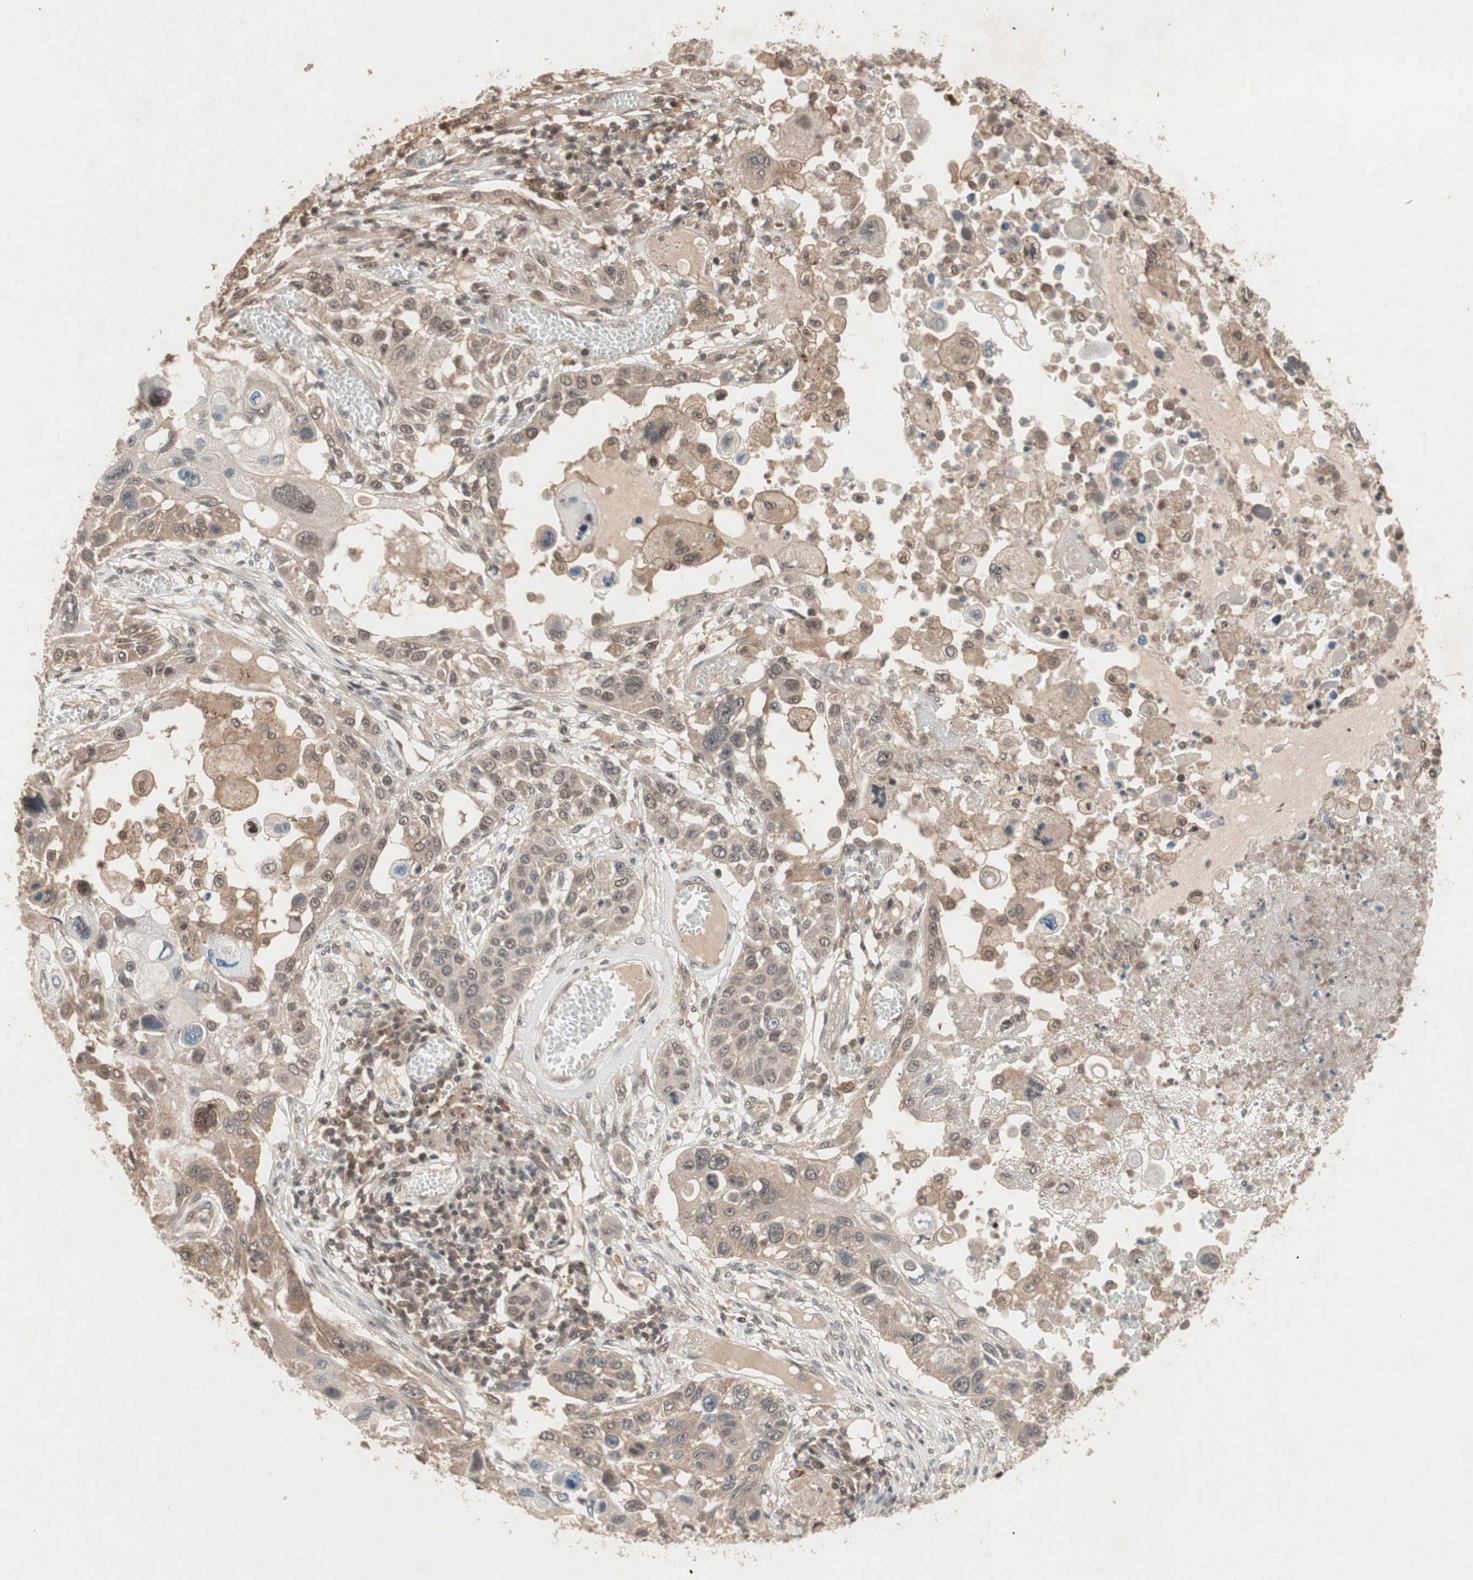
{"staining": {"intensity": "moderate", "quantity": ">75%", "location": "cytoplasmic/membranous,nuclear"}, "tissue": "lung cancer", "cell_type": "Tumor cells", "image_type": "cancer", "snomed": [{"axis": "morphology", "description": "Squamous cell carcinoma, NOS"}, {"axis": "topography", "description": "Lung"}], "caption": "A micrograph of human lung squamous cell carcinoma stained for a protein displays moderate cytoplasmic/membranous and nuclear brown staining in tumor cells. The protein is shown in brown color, while the nuclei are stained blue.", "gene": "GART", "patient": {"sex": "male", "age": 71}}